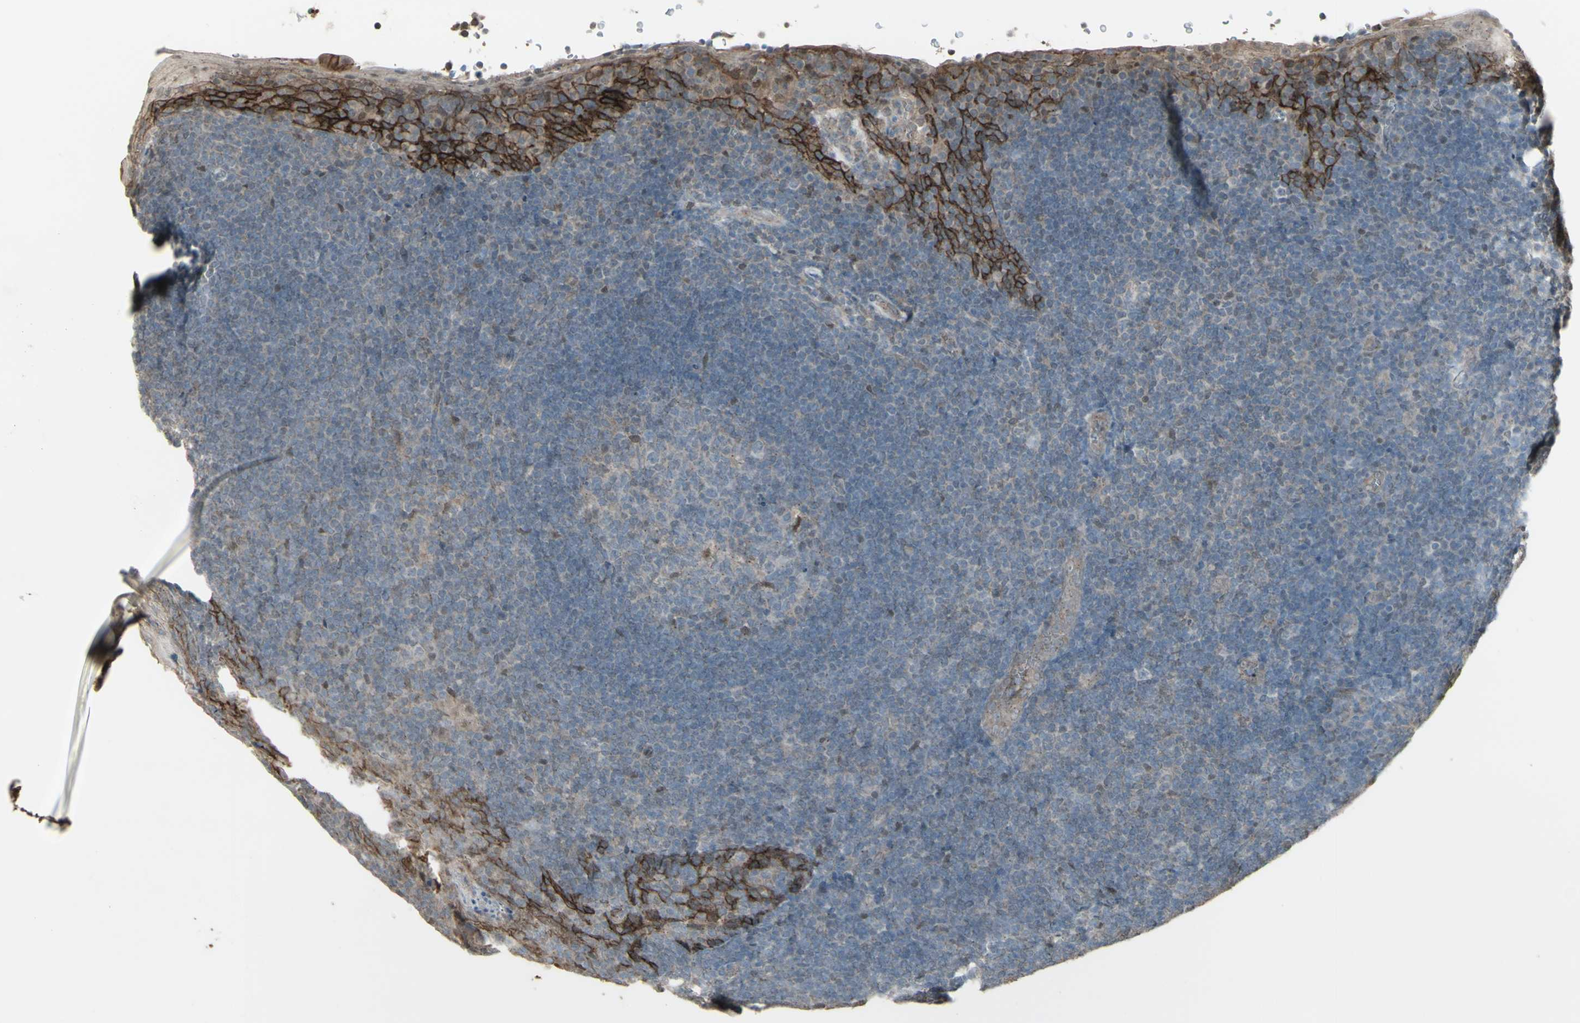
{"staining": {"intensity": "negative", "quantity": "none", "location": "none"}, "tissue": "tonsil", "cell_type": "Germinal center cells", "image_type": "normal", "snomed": [{"axis": "morphology", "description": "Normal tissue, NOS"}, {"axis": "topography", "description": "Tonsil"}], "caption": "DAB immunohistochemical staining of unremarkable human tonsil demonstrates no significant positivity in germinal center cells. (Brightfield microscopy of DAB IHC at high magnification).", "gene": "ENSG00000285526", "patient": {"sex": "male", "age": 37}}